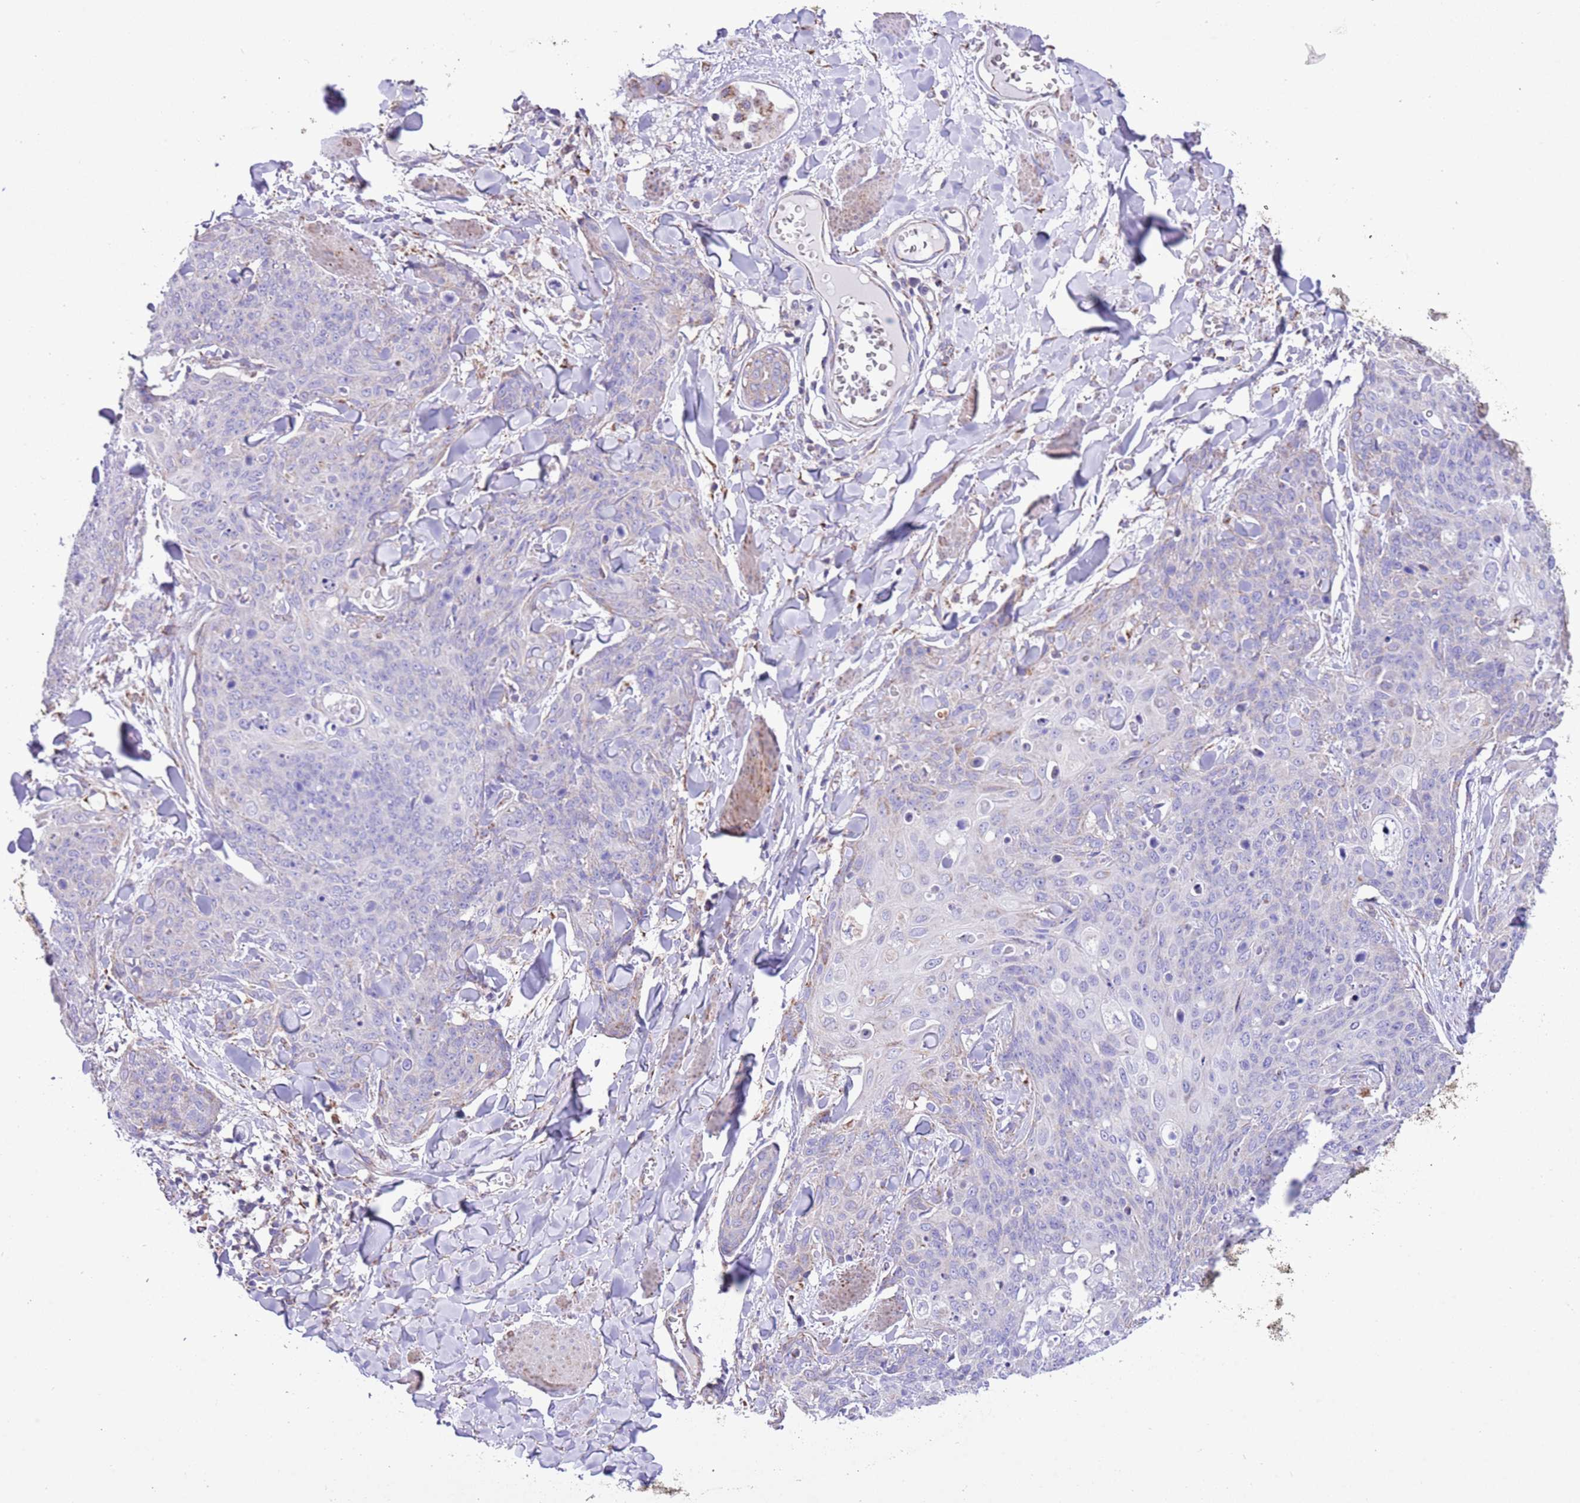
{"staining": {"intensity": "negative", "quantity": "none", "location": "none"}, "tissue": "skin cancer", "cell_type": "Tumor cells", "image_type": "cancer", "snomed": [{"axis": "morphology", "description": "Squamous cell carcinoma, NOS"}, {"axis": "topography", "description": "Skin"}, {"axis": "topography", "description": "Vulva"}], "caption": "Tumor cells are negative for protein expression in human skin squamous cell carcinoma.", "gene": "SS18L2", "patient": {"sex": "female", "age": 85}}